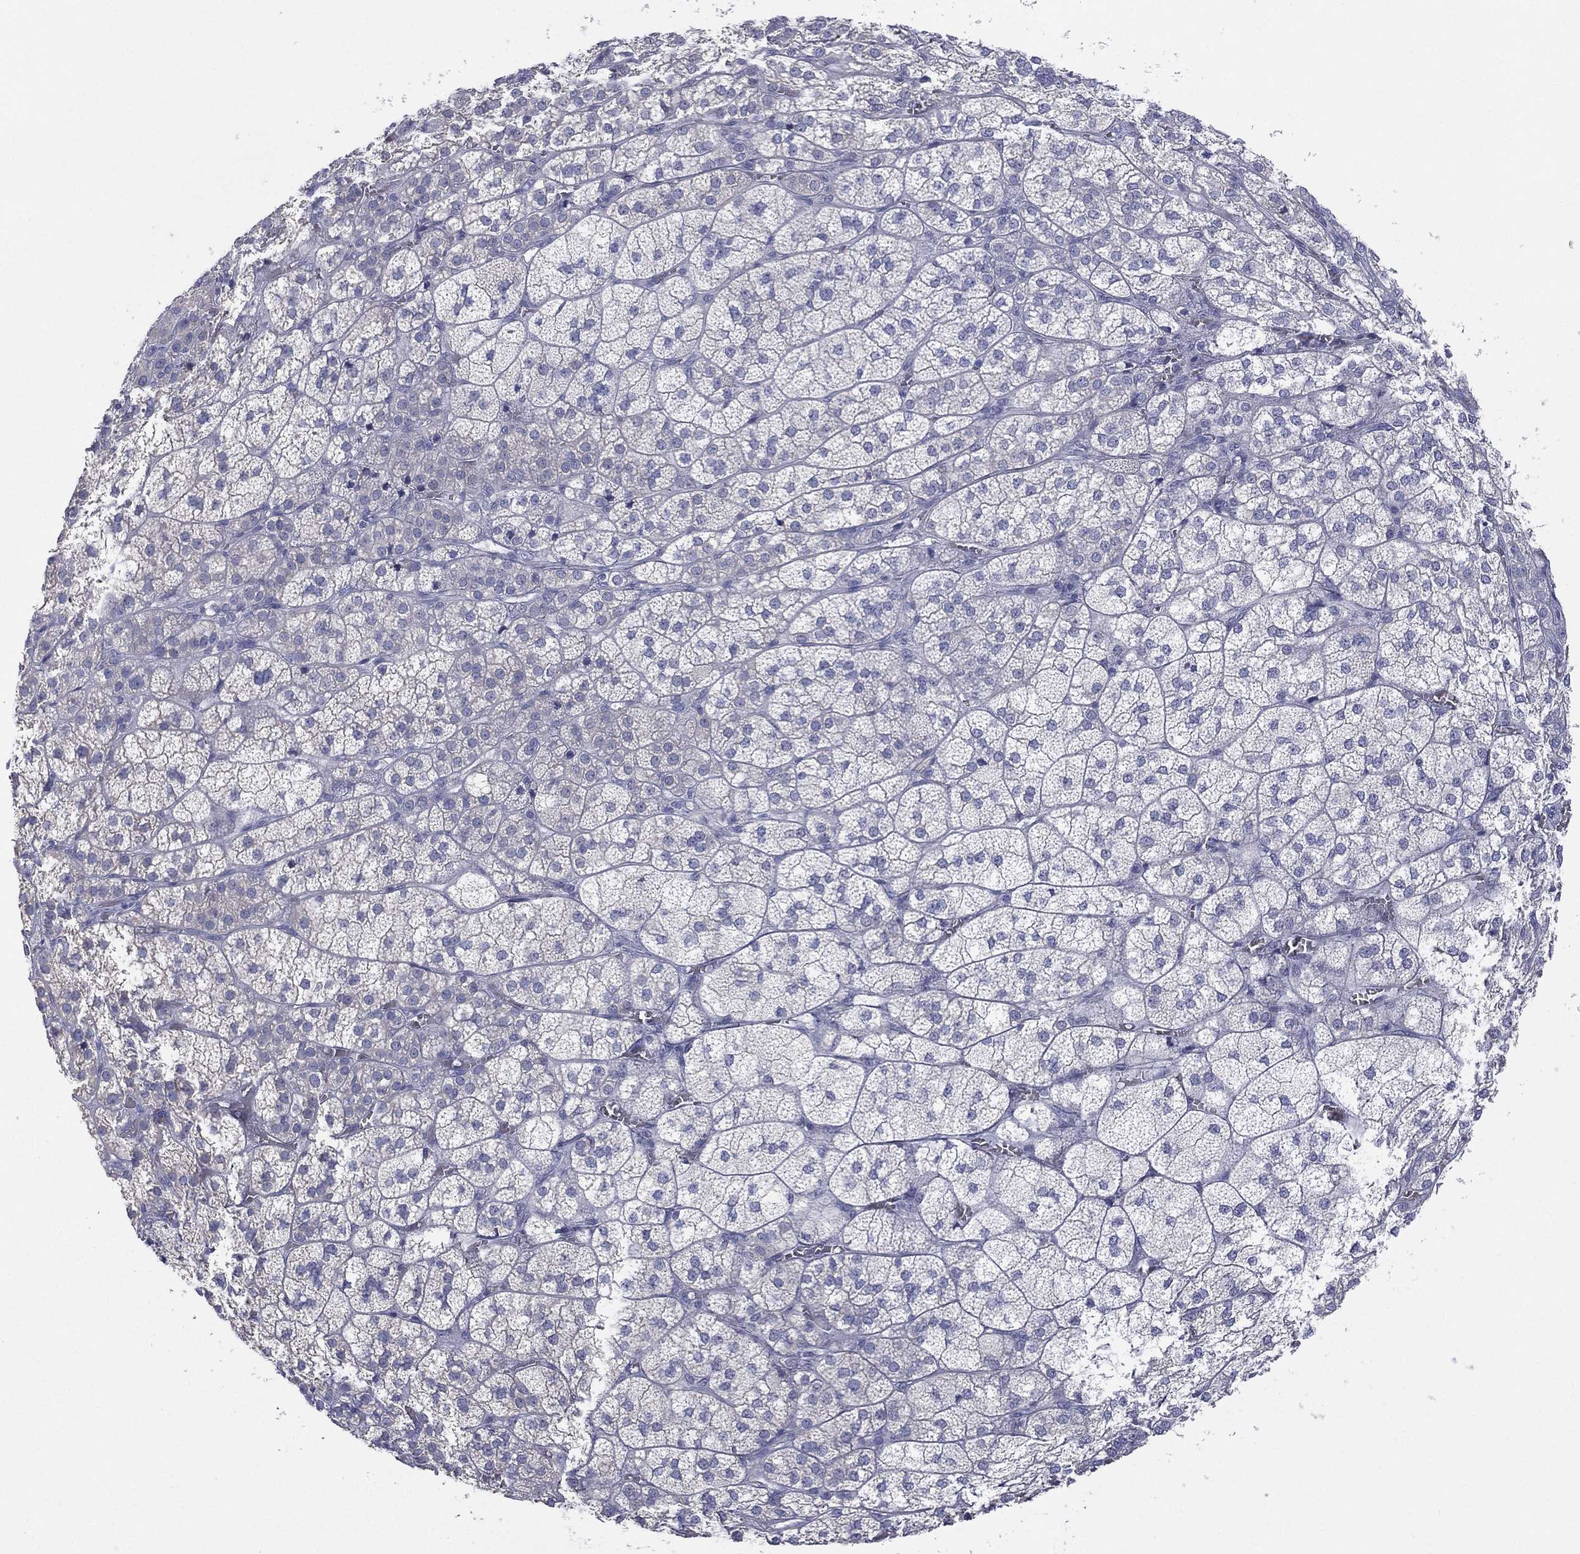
{"staining": {"intensity": "negative", "quantity": "none", "location": "none"}, "tissue": "adrenal gland", "cell_type": "Glandular cells", "image_type": "normal", "snomed": [{"axis": "morphology", "description": "Normal tissue, NOS"}, {"axis": "topography", "description": "Adrenal gland"}], "caption": "The IHC histopathology image has no significant positivity in glandular cells of adrenal gland.", "gene": "CYP2D6", "patient": {"sex": "female", "age": 60}}